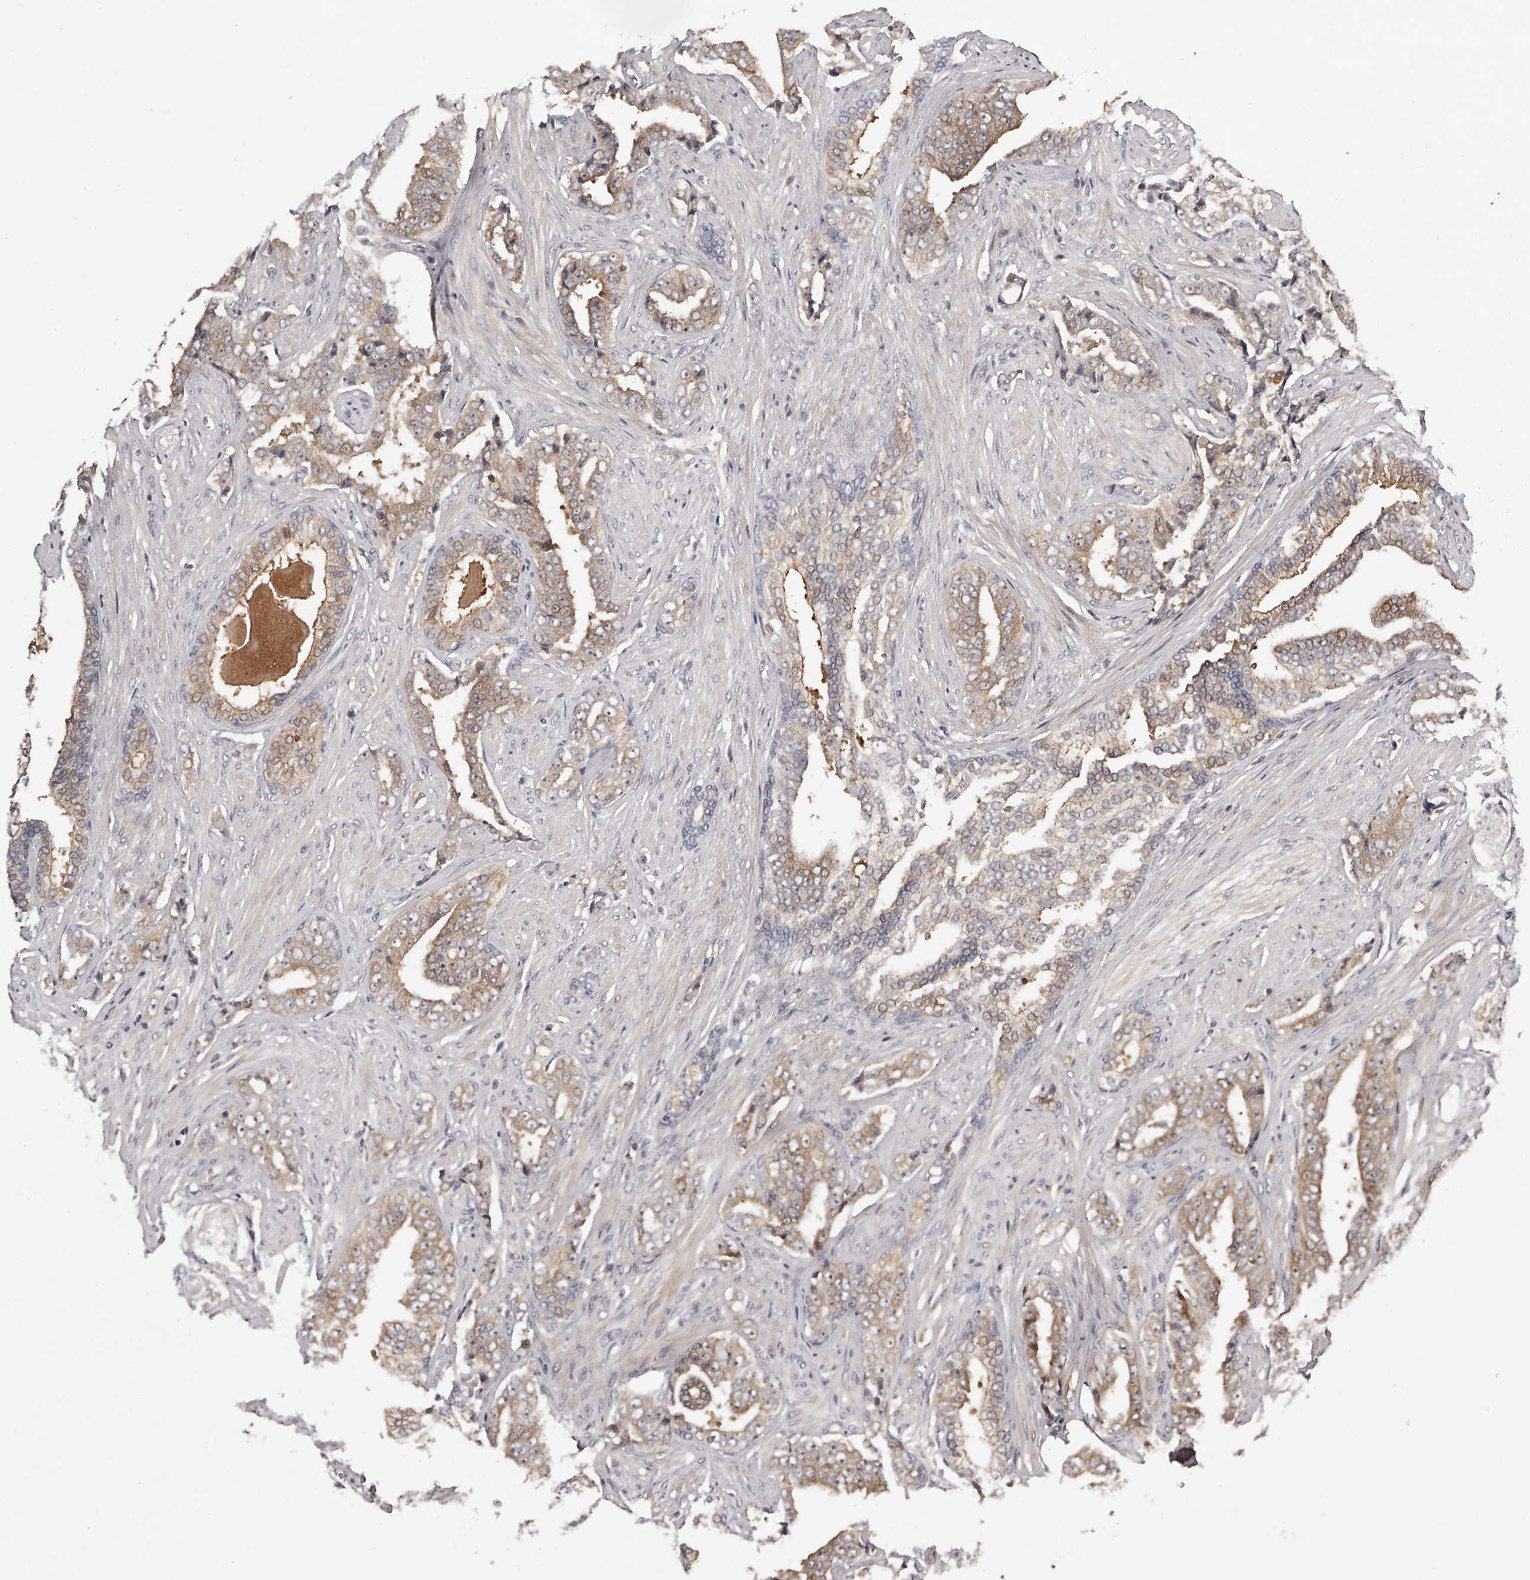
{"staining": {"intensity": "moderate", "quantity": ">75%", "location": "cytoplasmic/membranous"}, "tissue": "prostate cancer", "cell_type": "Tumor cells", "image_type": "cancer", "snomed": [{"axis": "morphology", "description": "Adenocarcinoma, High grade"}, {"axis": "topography", "description": "Prostate"}], "caption": "The immunohistochemical stain highlights moderate cytoplasmic/membranous positivity in tumor cells of prostate cancer (adenocarcinoma (high-grade)) tissue. The staining is performed using DAB brown chromogen to label protein expression. The nuclei are counter-stained blue using hematoxylin.", "gene": "GGCT", "patient": {"sex": "male", "age": 71}}